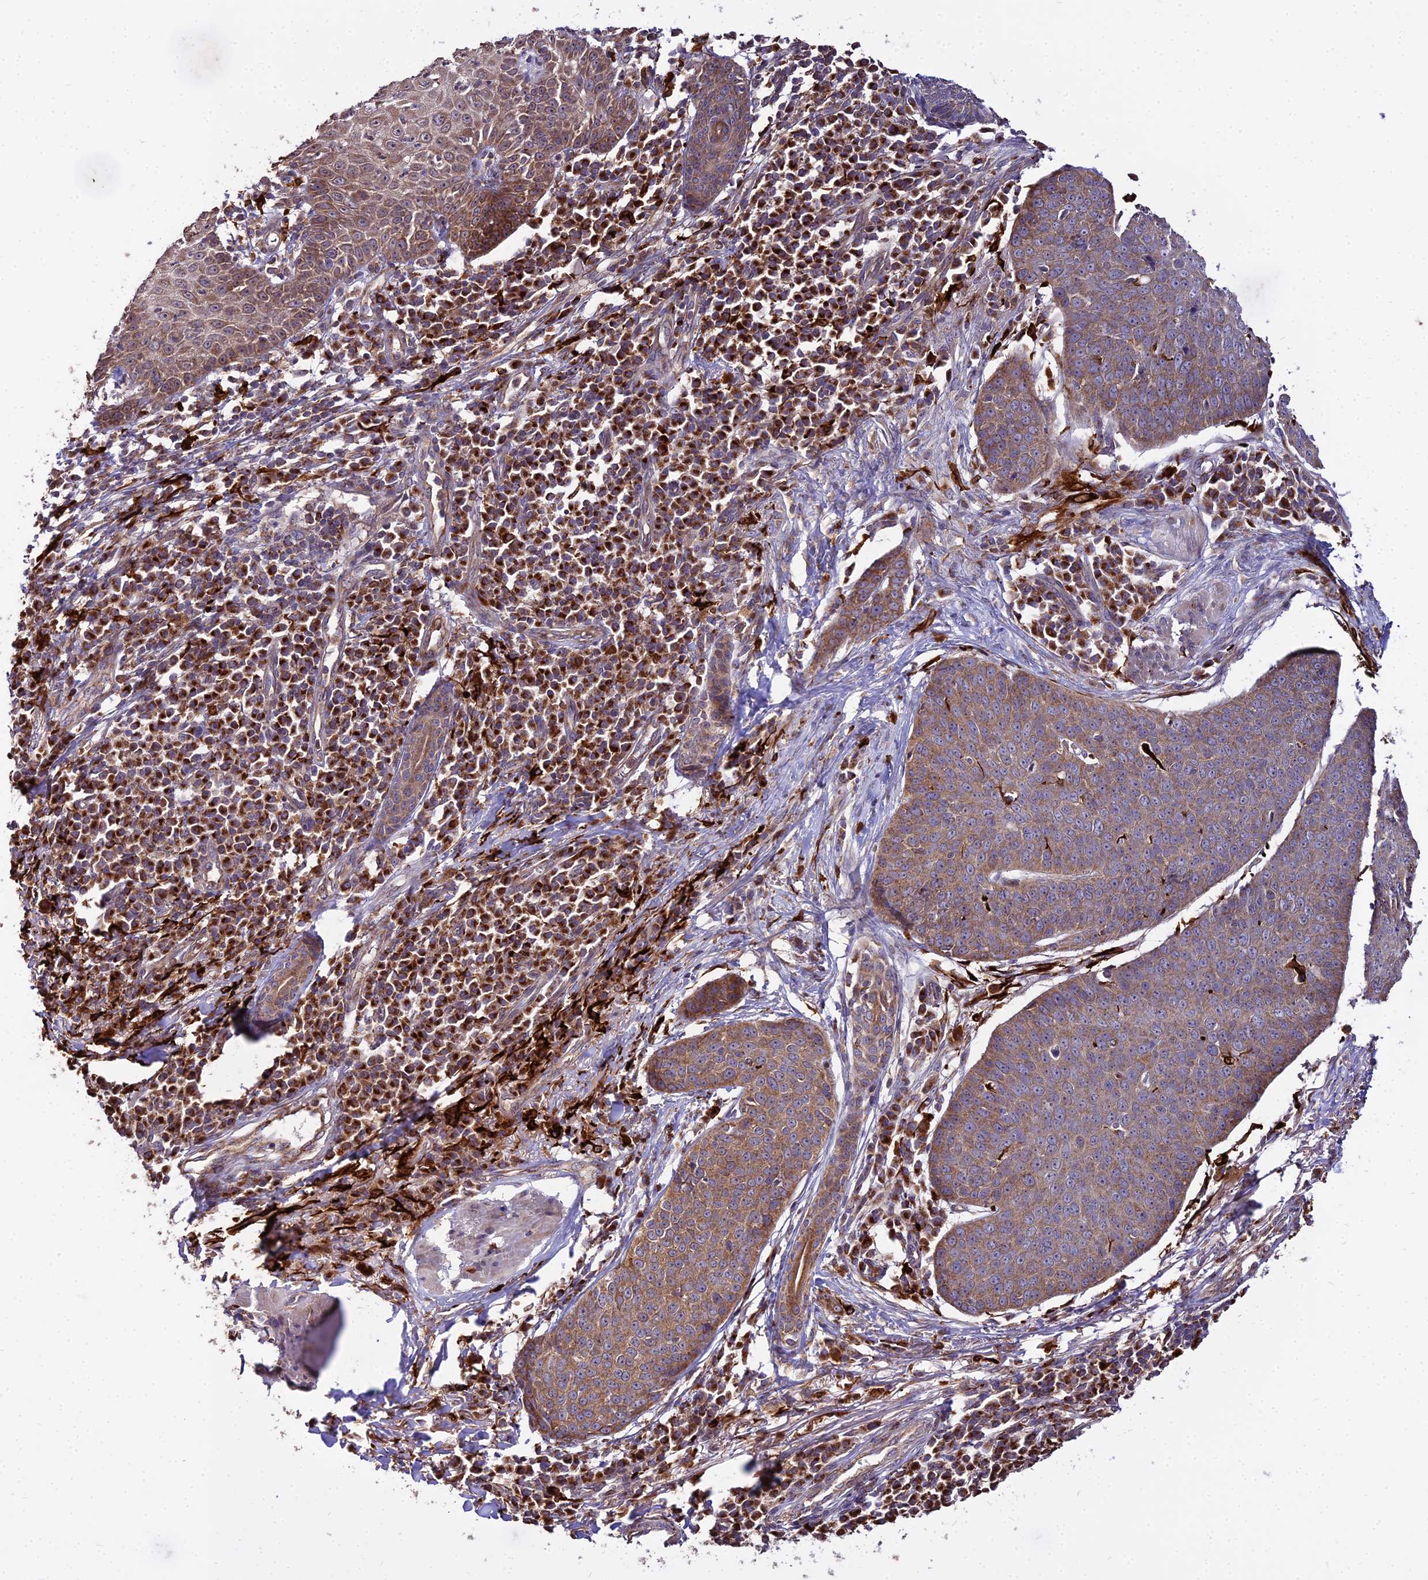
{"staining": {"intensity": "moderate", "quantity": ">75%", "location": "cytoplasmic/membranous"}, "tissue": "skin cancer", "cell_type": "Tumor cells", "image_type": "cancer", "snomed": [{"axis": "morphology", "description": "Squamous cell carcinoma, NOS"}, {"axis": "topography", "description": "Skin"}], "caption": "A histopathology image showing moderate cytoplasmic/membranous positivity in approximately >75% of tumor cells in skin cancer, as visualized by brown immunohistochemical staining.", "gene": "PEX19", "patient": {"sex": "male", "age": 71}}